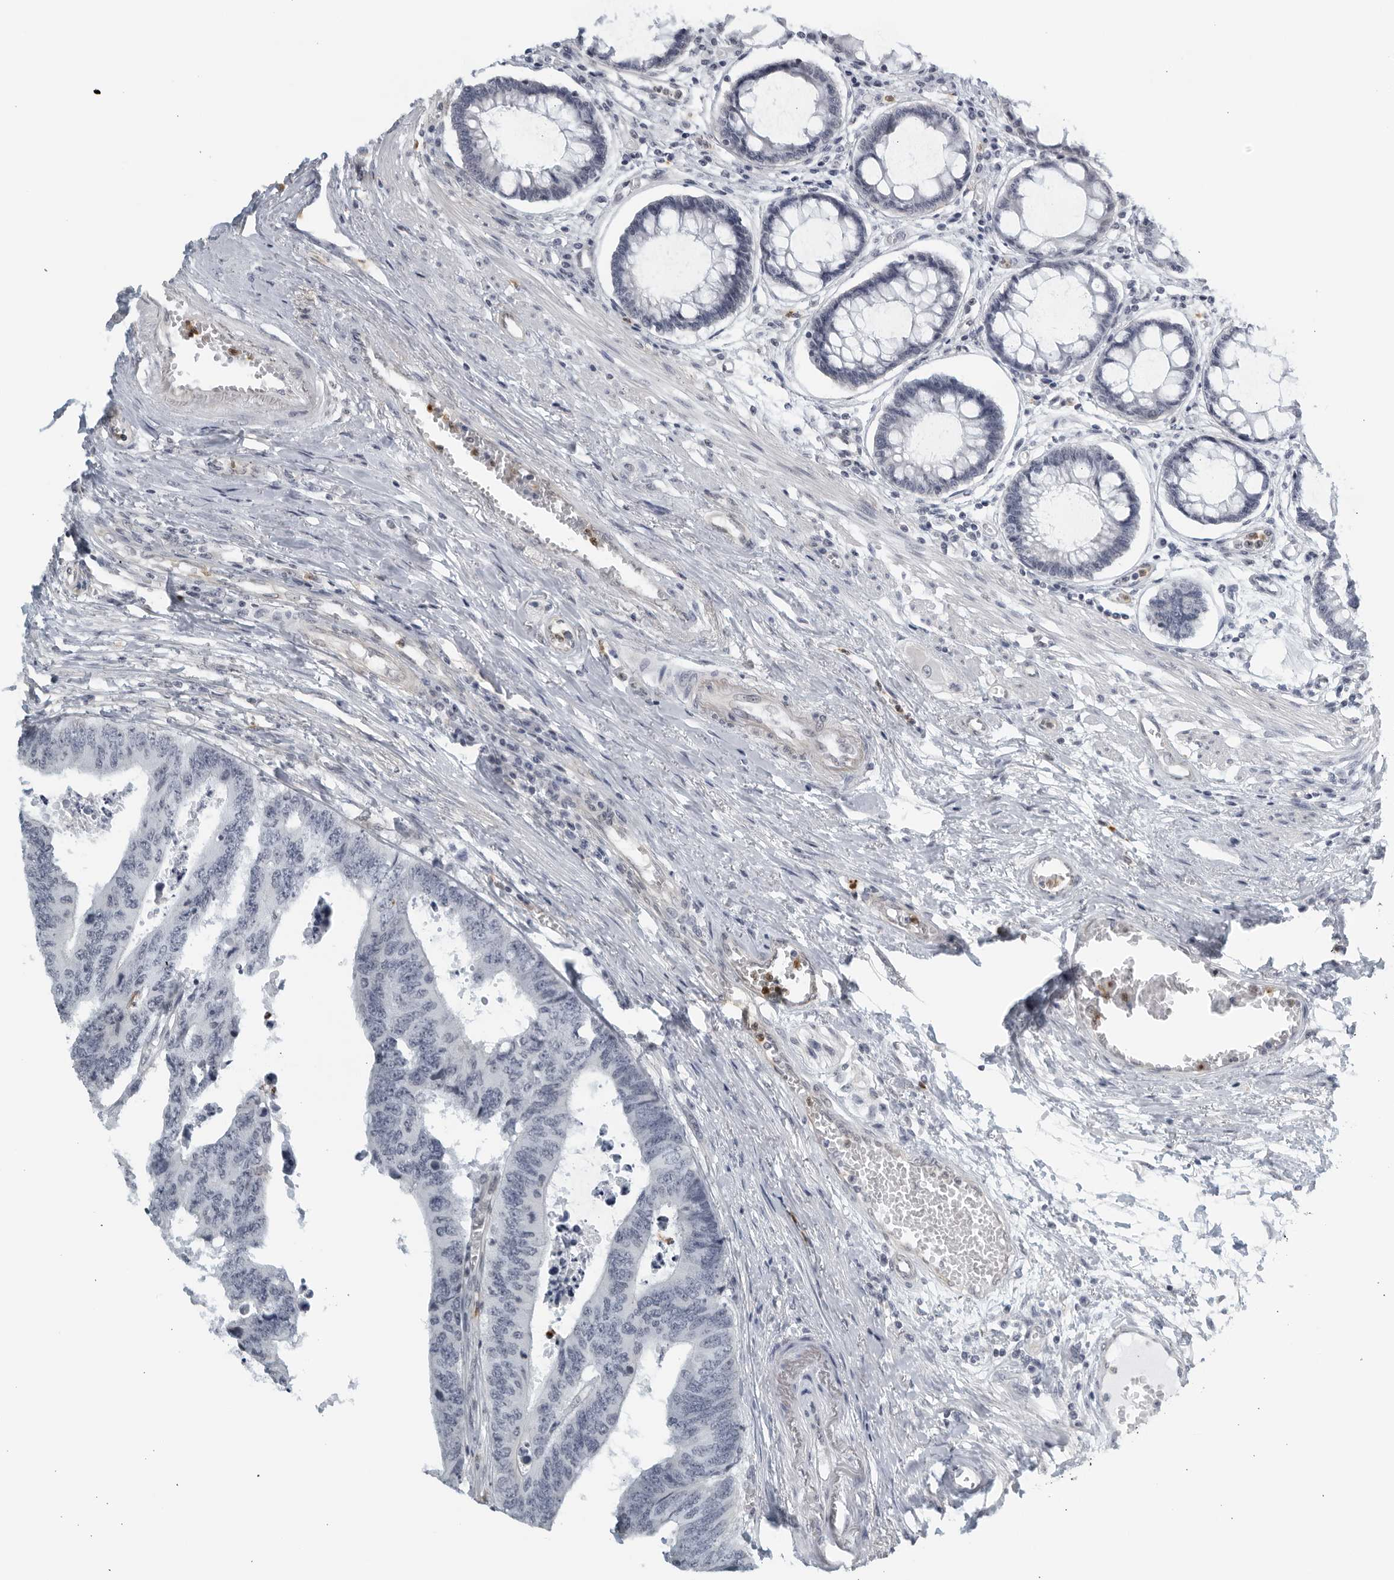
{"staining": {"intensity": "negative", "quantity": "none", "location": "none"}, "tissue": "colorectal cancer", "cell_type": "Tumor cells", "image_type": "cancer", "snomed": [{"axis": "morphology", "description": "Adenocarcinoma, NOS"}, {"axis": "topography", "description": "Rectum"}], "caption": "The photomicrograph reveals no staining of tumor cells in colorectal cancer (adenocarcinoma).", "gene": "KLK7", "patient": {"sex": "male", "age": 84}}